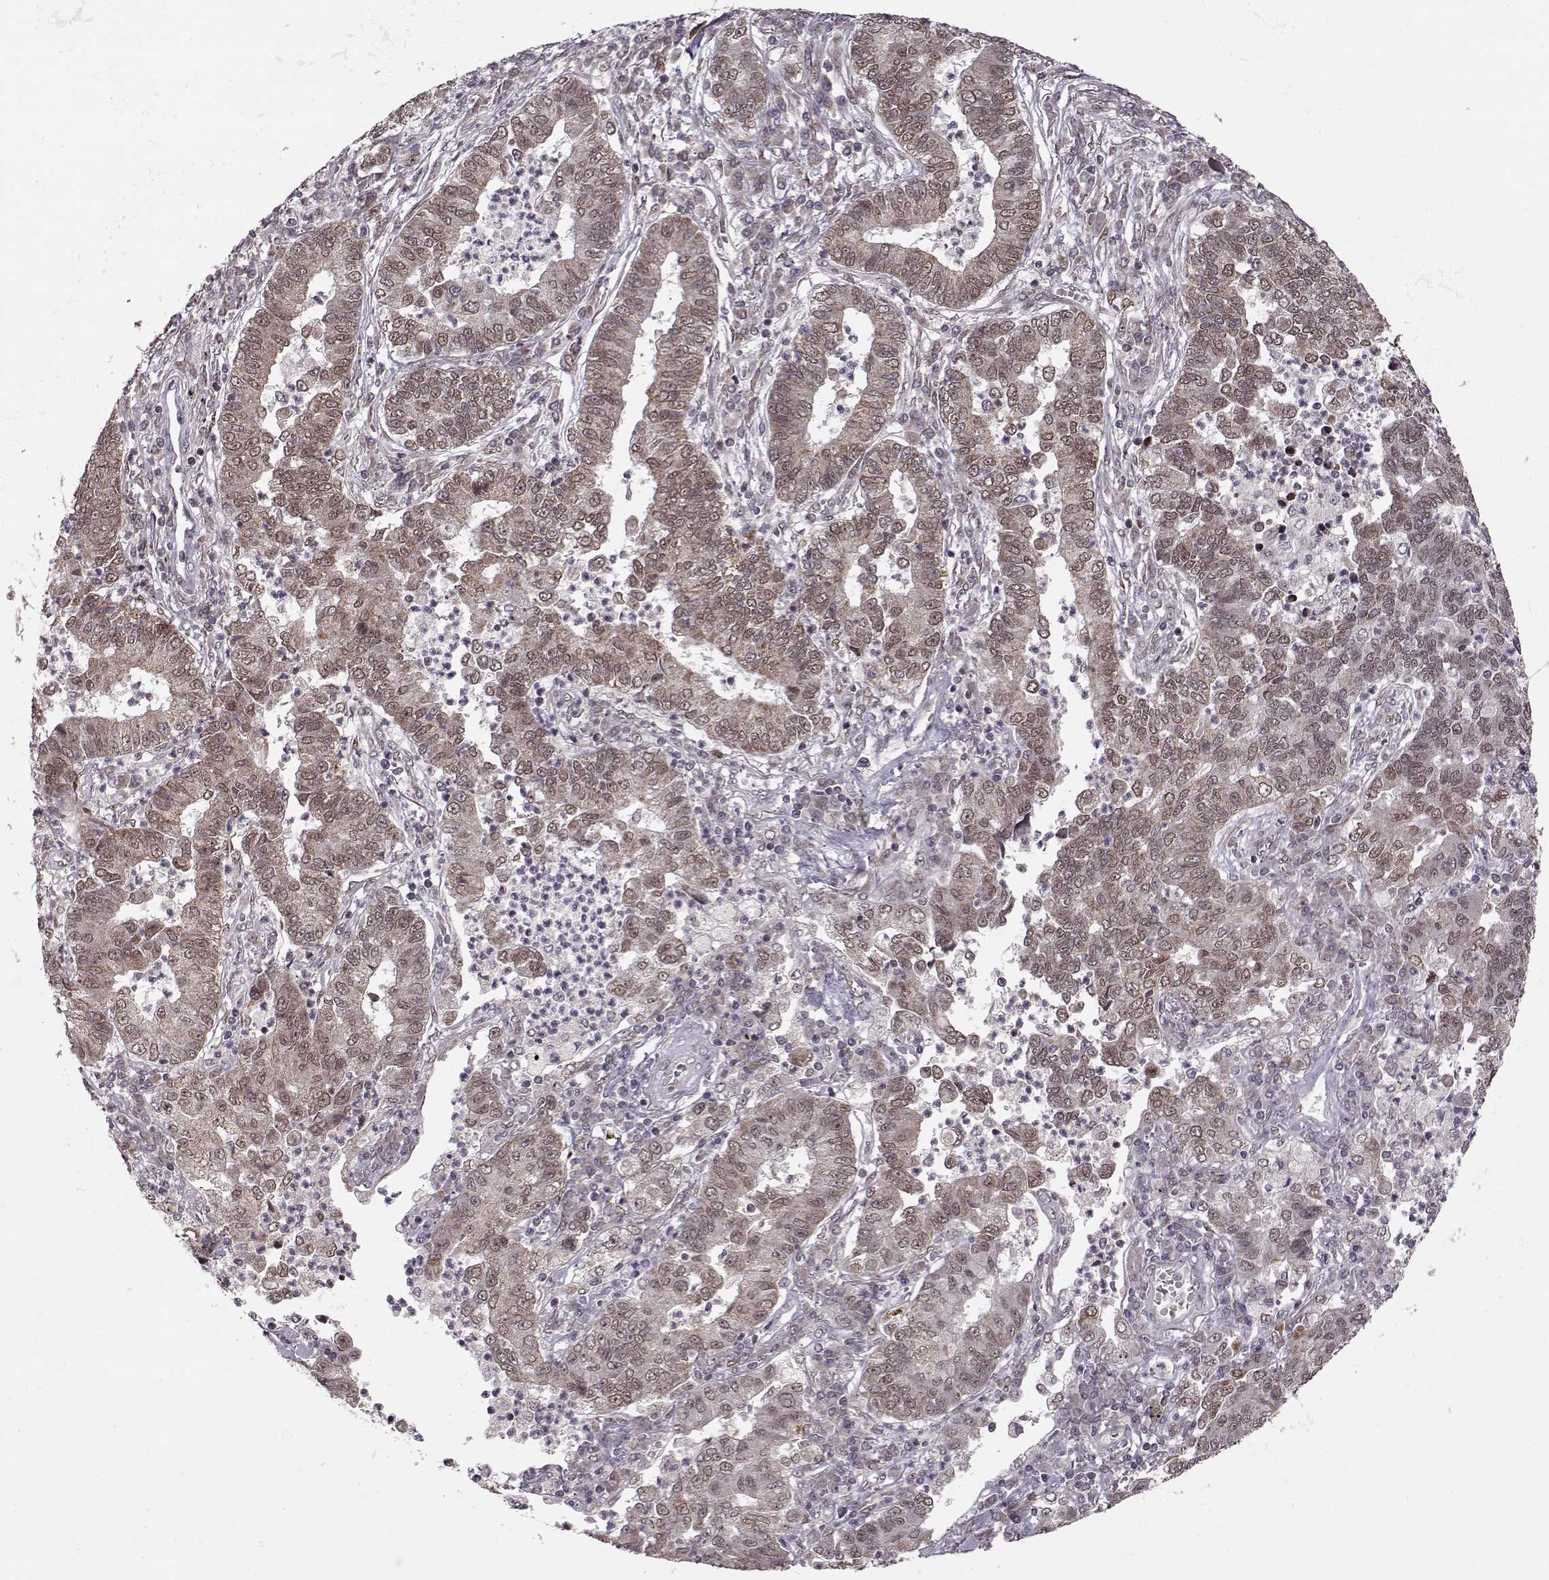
{"staining": {"intensity": "weak", "quantity": "25%-75%", "location": "cytoplasmic/membranous,nuclear"}, "tissue": "lung cancer", "cell_type": "Tumor cells", "image_type": "cancer", "snomed": [{"axis": "morphology", "description": "Adenocarcinoma, NOS"}, {"axis": "topography", "description": "Lung"}], "caption": "This micrograph demonstrates IHC staining of human lung adenocarcinoma, with low weak cytoplasmic/membranous and nuclear positivity in approximately 25%-75% of tumor cells.", "gene": "RAI1", "patient": {"sex": "female", "age": 57}}